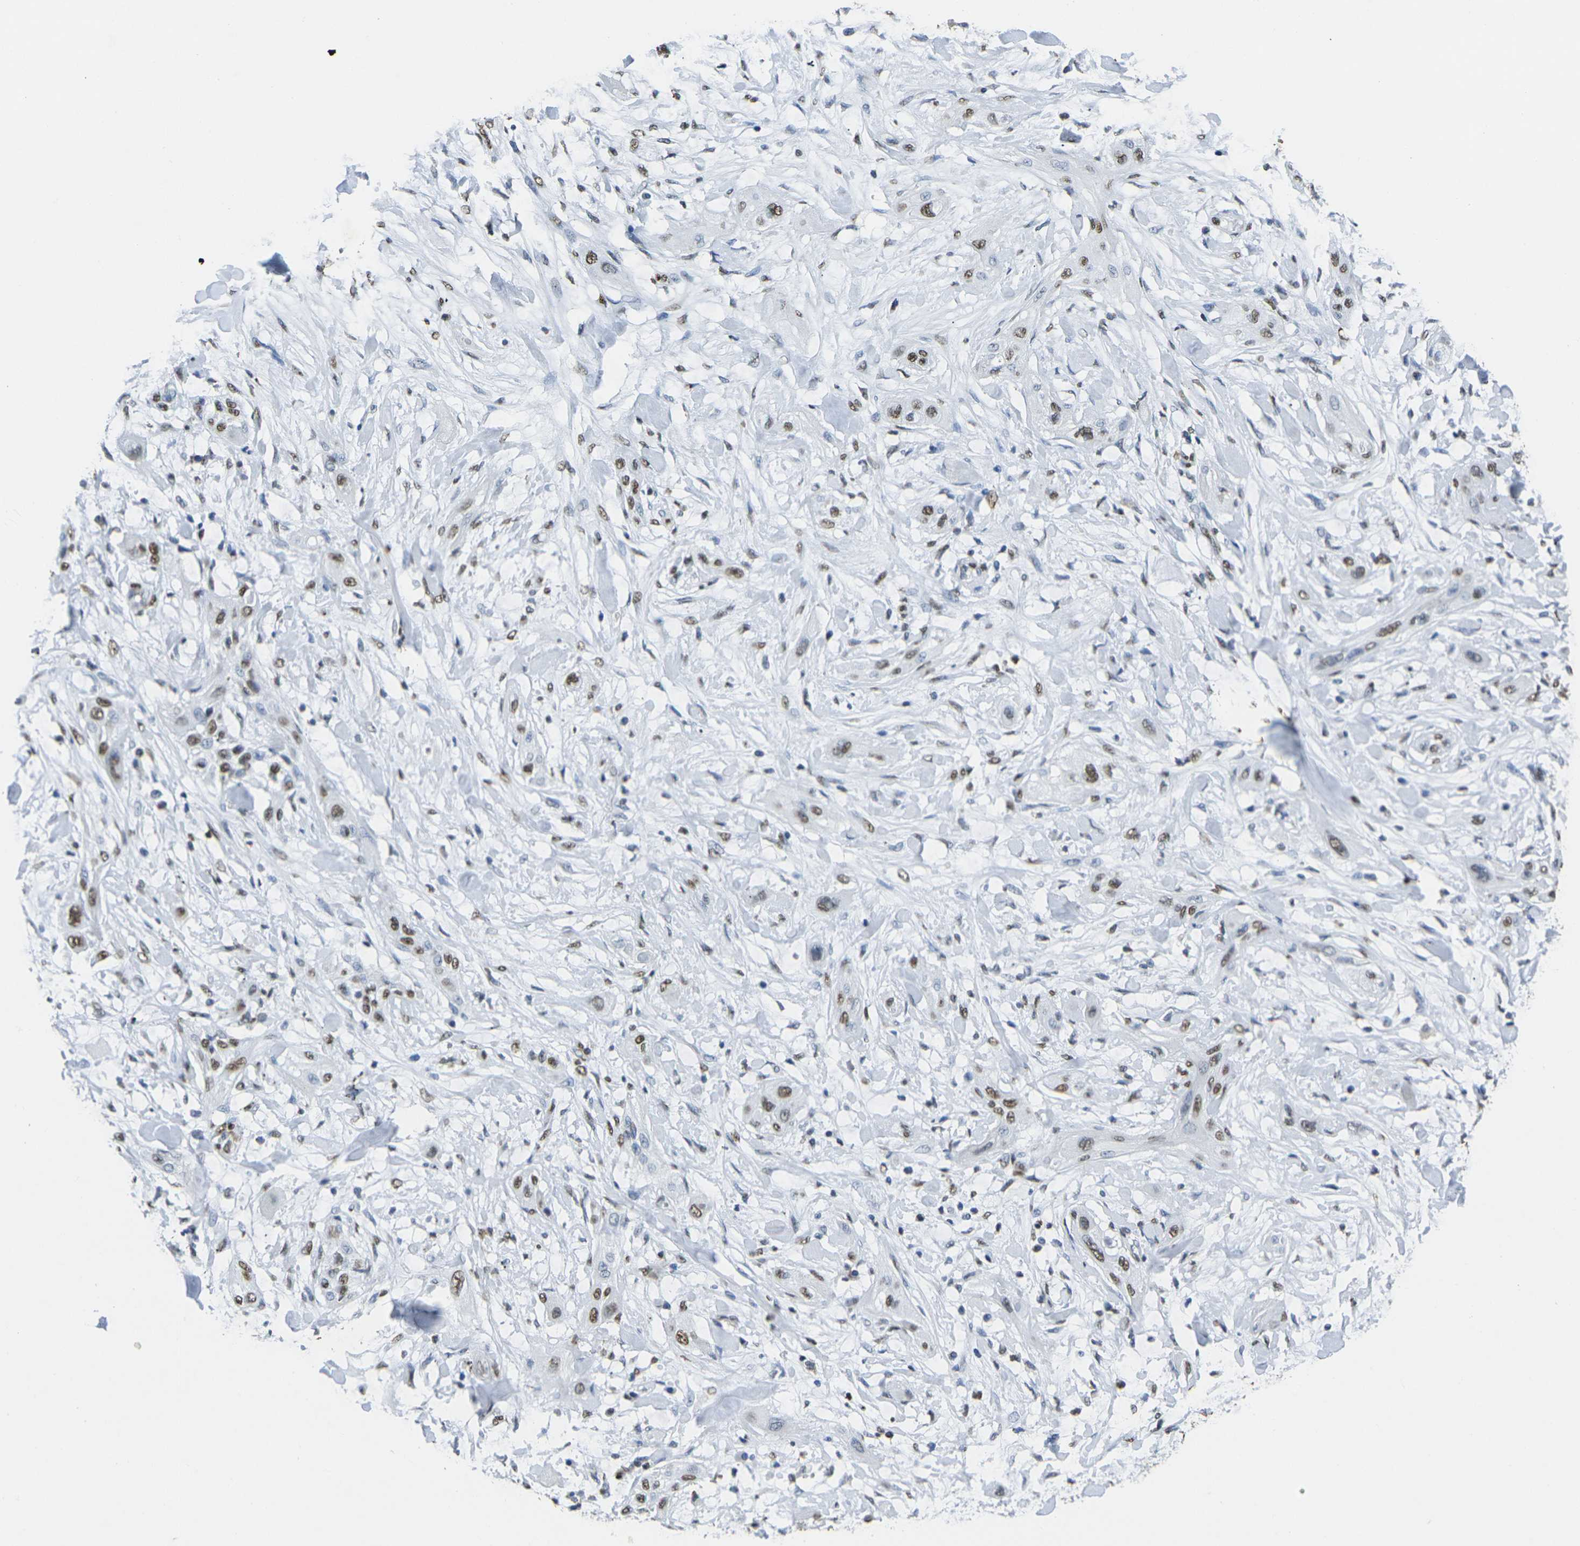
{"staining": {"intensity": "strong", "quantity": "25%-75%", "location": "nuclear"}, "tissue": "lung cancer", "cell_type": "Tumor cells", "image_type": "cancer", "snomed": [{"axis": "morphology", "description": "Squamous cell carcinoma, NOS"}, {"axis": "topography", "description": "Lung"}], "caption": "Strong nuclear staining for a protein is identified in about 25%-75% of tumor cells of lung cancer (squamous cell carcinoma) using immunohistochemistry (IHC).", "gene": "DRAXIN", "patient": {"sex": "female", "age": 47}}